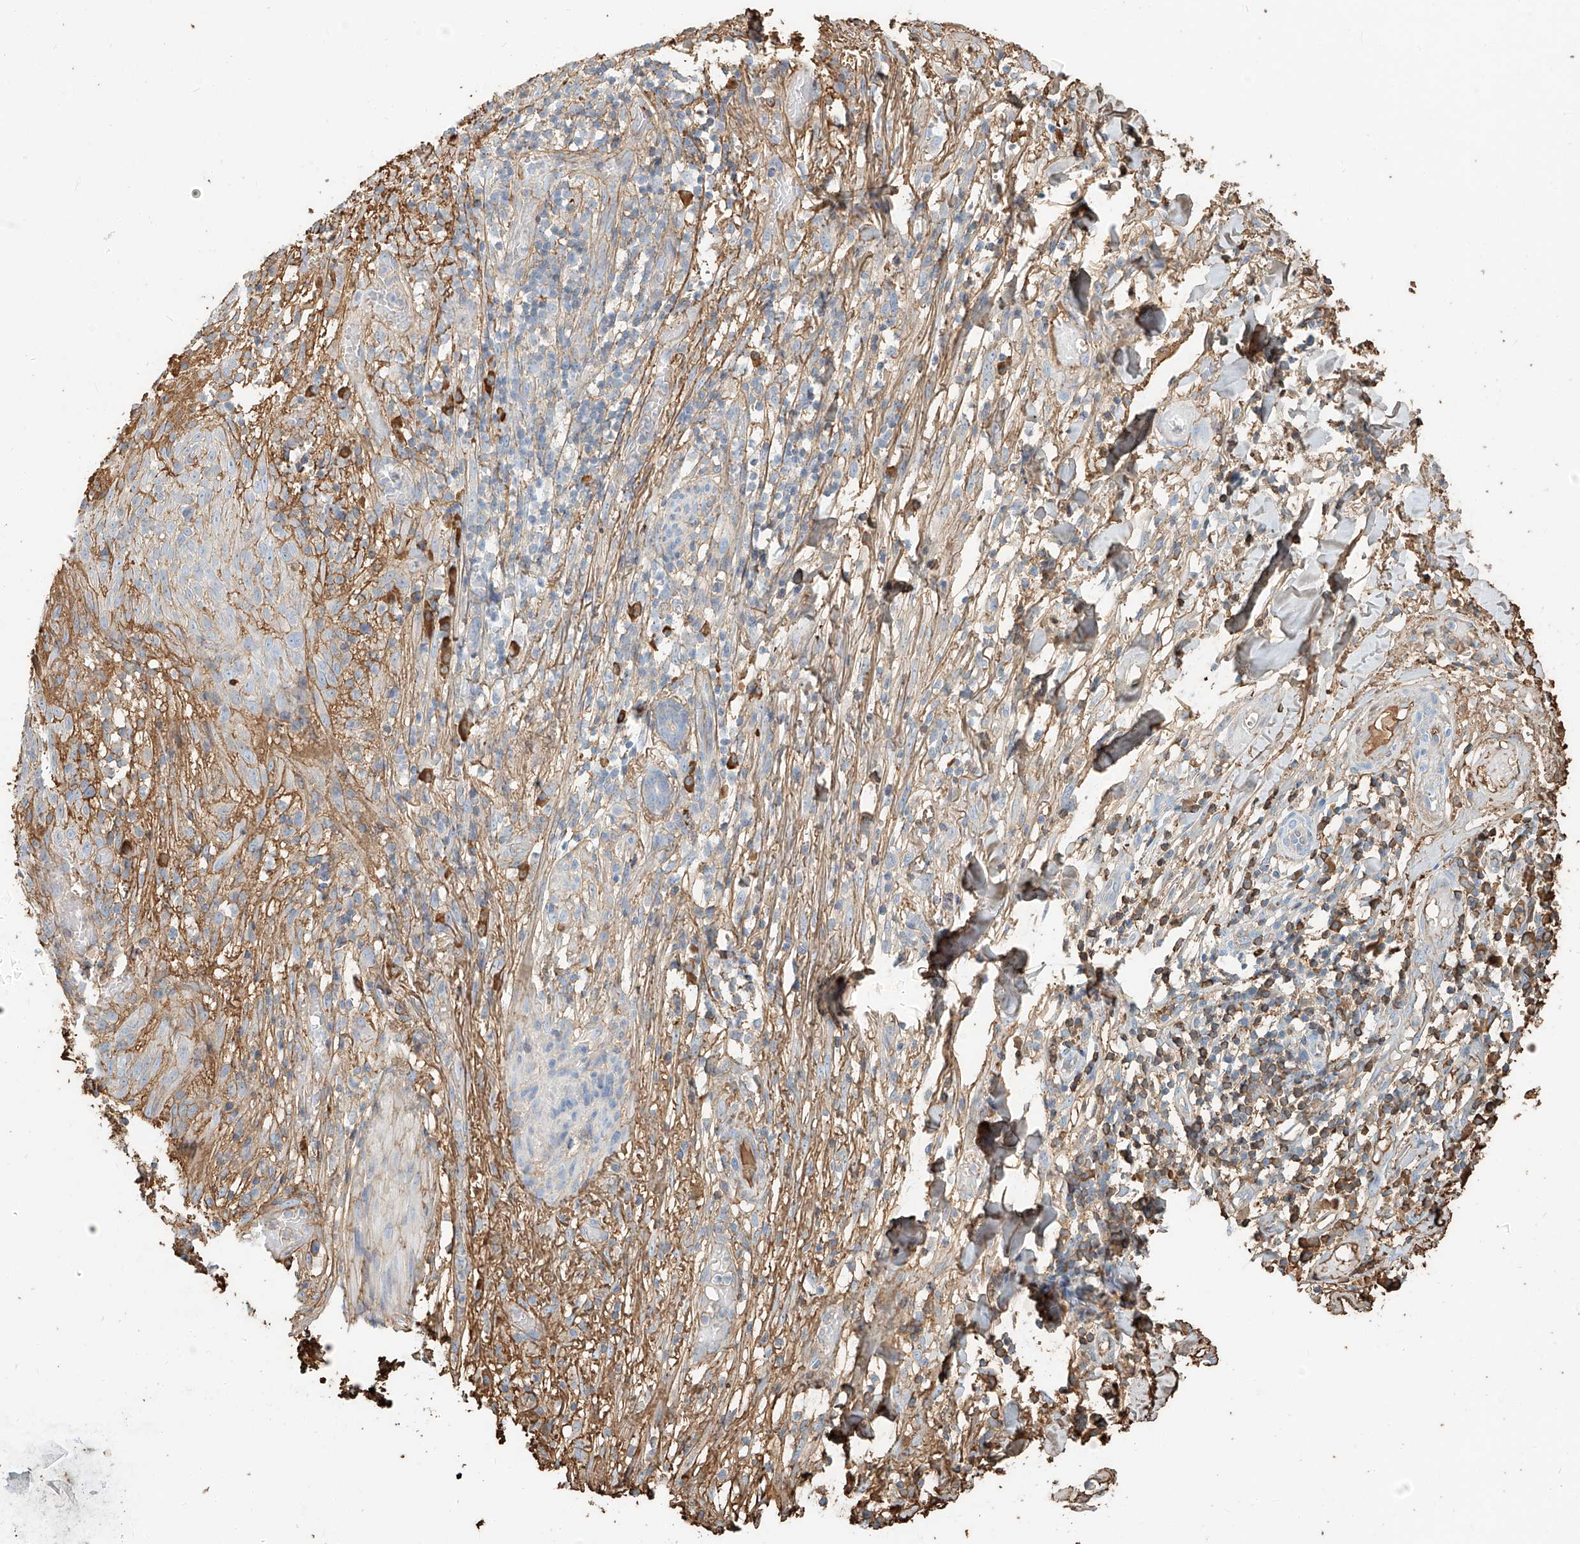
{"staining": {"intensity": "weak", "quantity": "<25%", "location": "cytoplasmic/membranous"}, "tissue": "skin cancer", "cell_type": "Tumor cells", "image_type": "cancer", "snomed": [{"axis": "morphology", "description": "Normal tissue, NOS"}, {"axis": "morphology", "description": "Basal cell carcinoma"}, {"axis": "topography", "description": "Skin"}], "caption": "Immunohistochemical staining of human basal cell carcinoma (skin) displays no significant positivity in tumor cells. (DAB IHC, high magnification).", "gene": "ZFP30", "patient": {"sex": "male", "age": 64}}